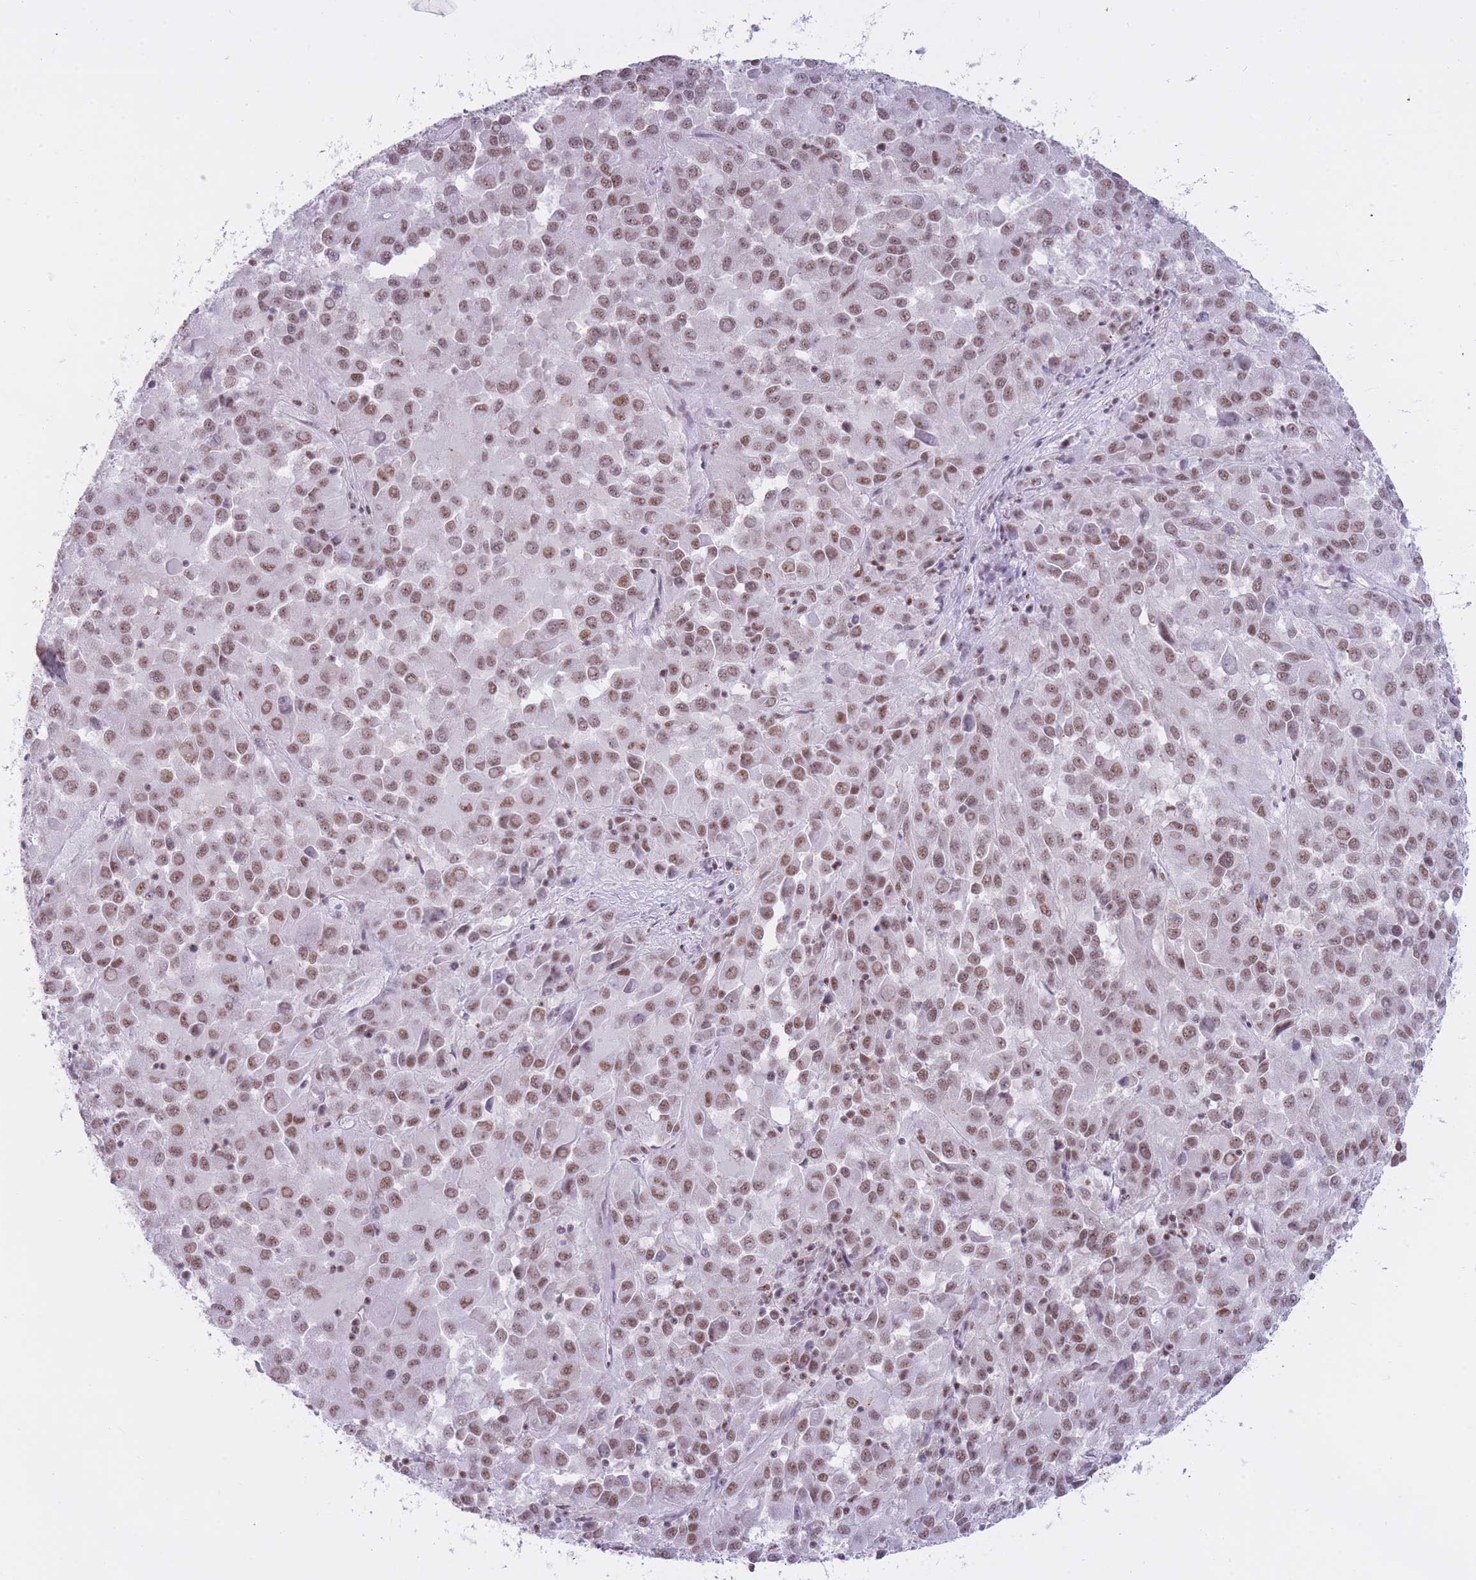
{"staining": {"intensity": "moderate", "quantity": ">75%", "location": "nuclear"}, "tissue": "melanoma", "cell_type": "Tumor cells", "image_type": "cancer", "snomed": [{"axis": "morphology", "description": "Malignant melanoma, Metastatic site"}, {"axis": "topography", "description": "Lung"}], "caption": "Protein staining by immunohistochemistry (IHC) displays moderate nuclear expression in about >75% of tumor cells in malignant melanoma (metastatic site). The staining is performed using DAB brown chromogen to label protein expression. The nuclei are counter-stained blue using hematoxylin.", "gene": "HNRNPUL1", "patient": {"sex": "male", "age": 64}}